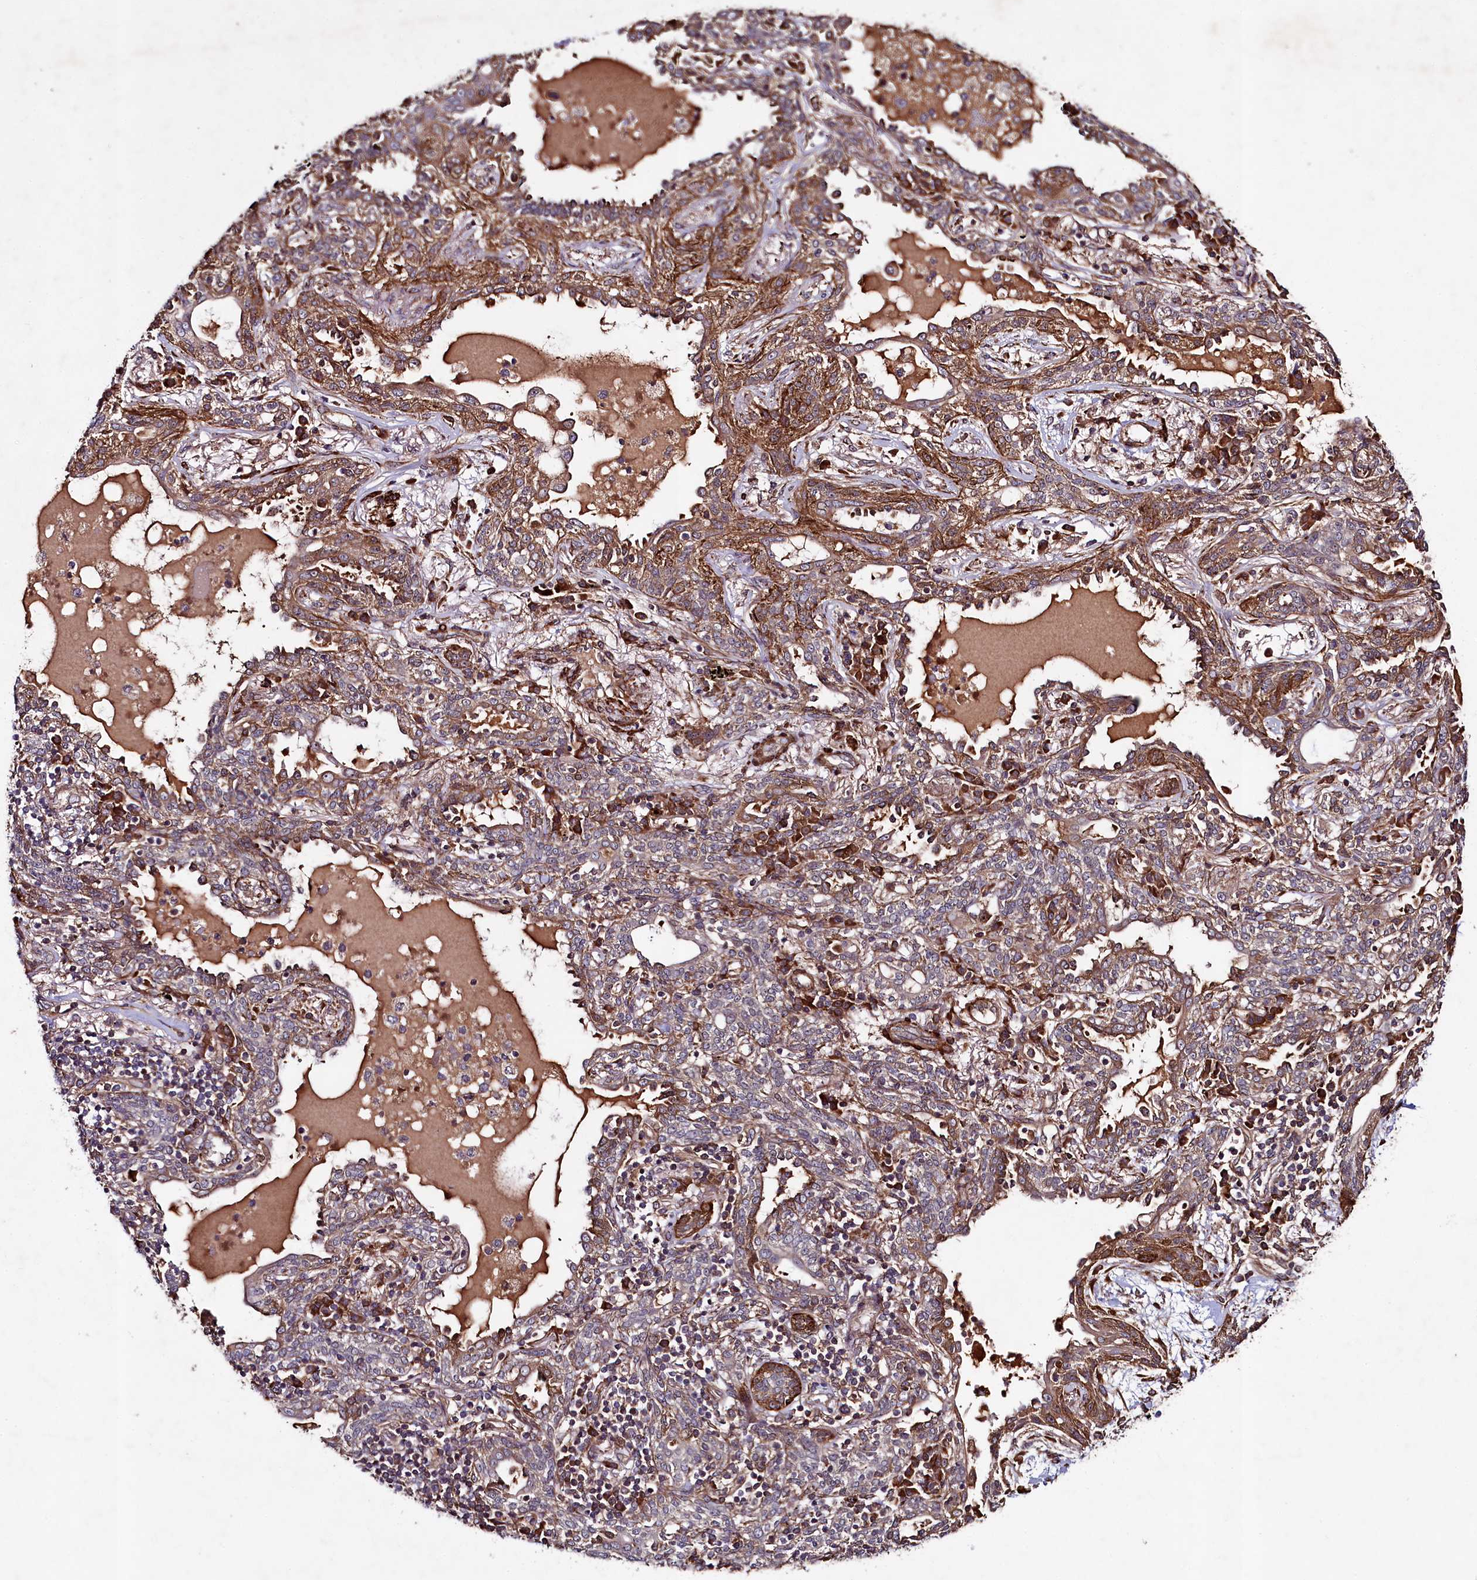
{"staining": {"intensity": "moderate", "quantity": "25%-75%", "location": "cytoplasmic/membranous"}, "tissue": "lung cancer", "cell_type": "Tumor cells", "image_type": "cancer", "snomed": [{"axis": "morphology", "description": "Squamous cell carcinoma, NOS"}, {"axis": "topography", "description": "Lung"}], "caption": "This is a micrograph of immunohistochemistry (IHC) staining of lung cancer, which shows moderate expression in the cytoplasmic/membranous of tumor cells.", "gene": "CCDC102A", "patient": {"sex": "female", "age": 70}}